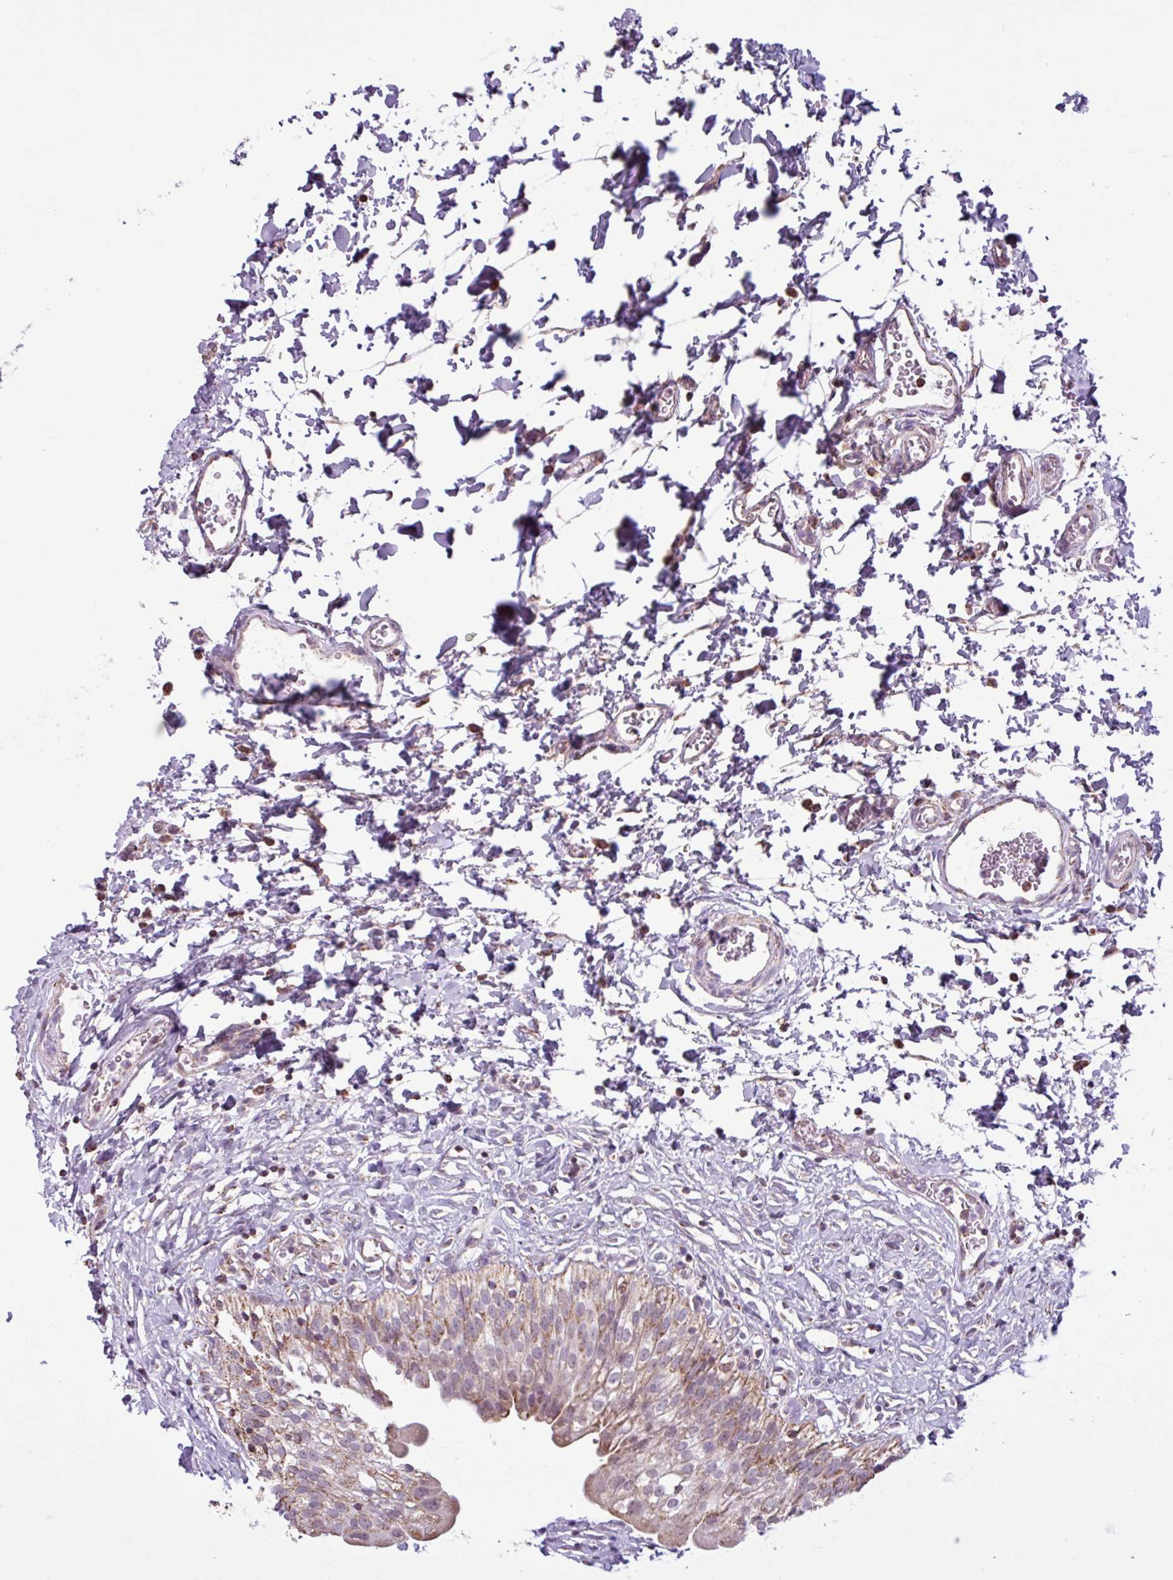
{"staining": {"intensity": "strong", "quantity": ">75%", "location": "cytoplasmic/membranous"}, "tissue": "urinary bladder", "cell_type": "Urothelial cells", "image_type": "normal", "snomed": [{"axis": "morphology", "description": "Normal tissue, NOS"}, {"axis": "topography", "description": "Urinary bladder"}], "caption": "Brown immunohistochemical staining in normal urinary bladder displays strong cytoplasmic/membranous staining in approximately >75% of urothelial cells.", "gene": "ALG8", "patient": {"sex": "male", "age": 51}}